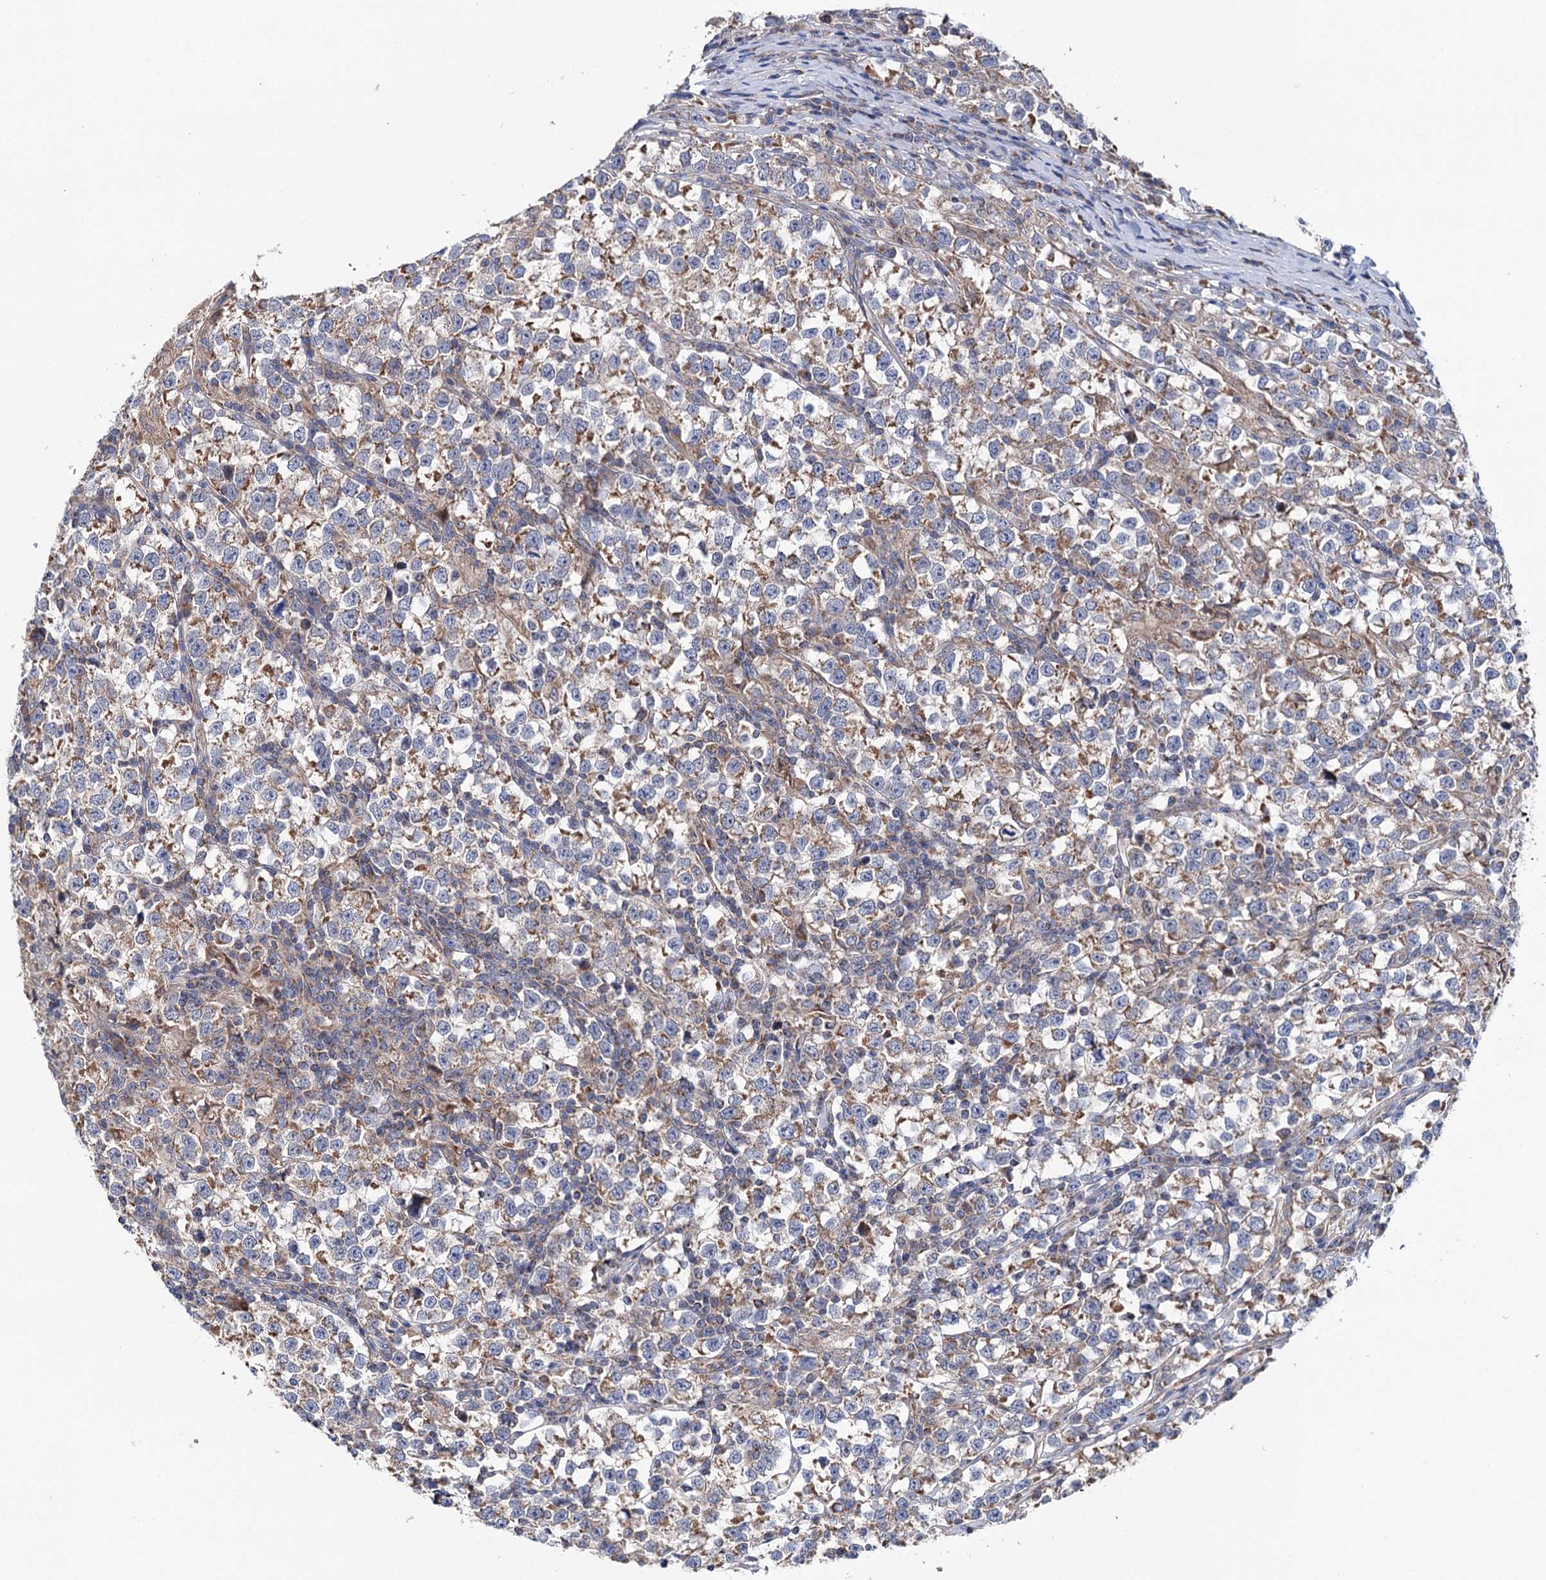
{"staining": {"intensity": "moderate", "quantity": "25%-75%", "location": "cytoplasmic/membranous"}, "tissue": "testis cancer", "cell_type": "Tumor cells", "image_type": "cancer", "snomed": [{"axis": "morphology", "description": "Normal tissue, NOS"}, {"axis": "morphology", "description": "Seminoma, NOS"}, {"axis": "topography", "description": "Testis"}], "caption": "Immunohistochemical staining of human seminoma (testis) shows moderate cytoplasmic/membranous protein staining in approximately 25%-75% of tumor cells.", "gene": "SUCLA2", "patient": {"sex": "male", "age": 43}}